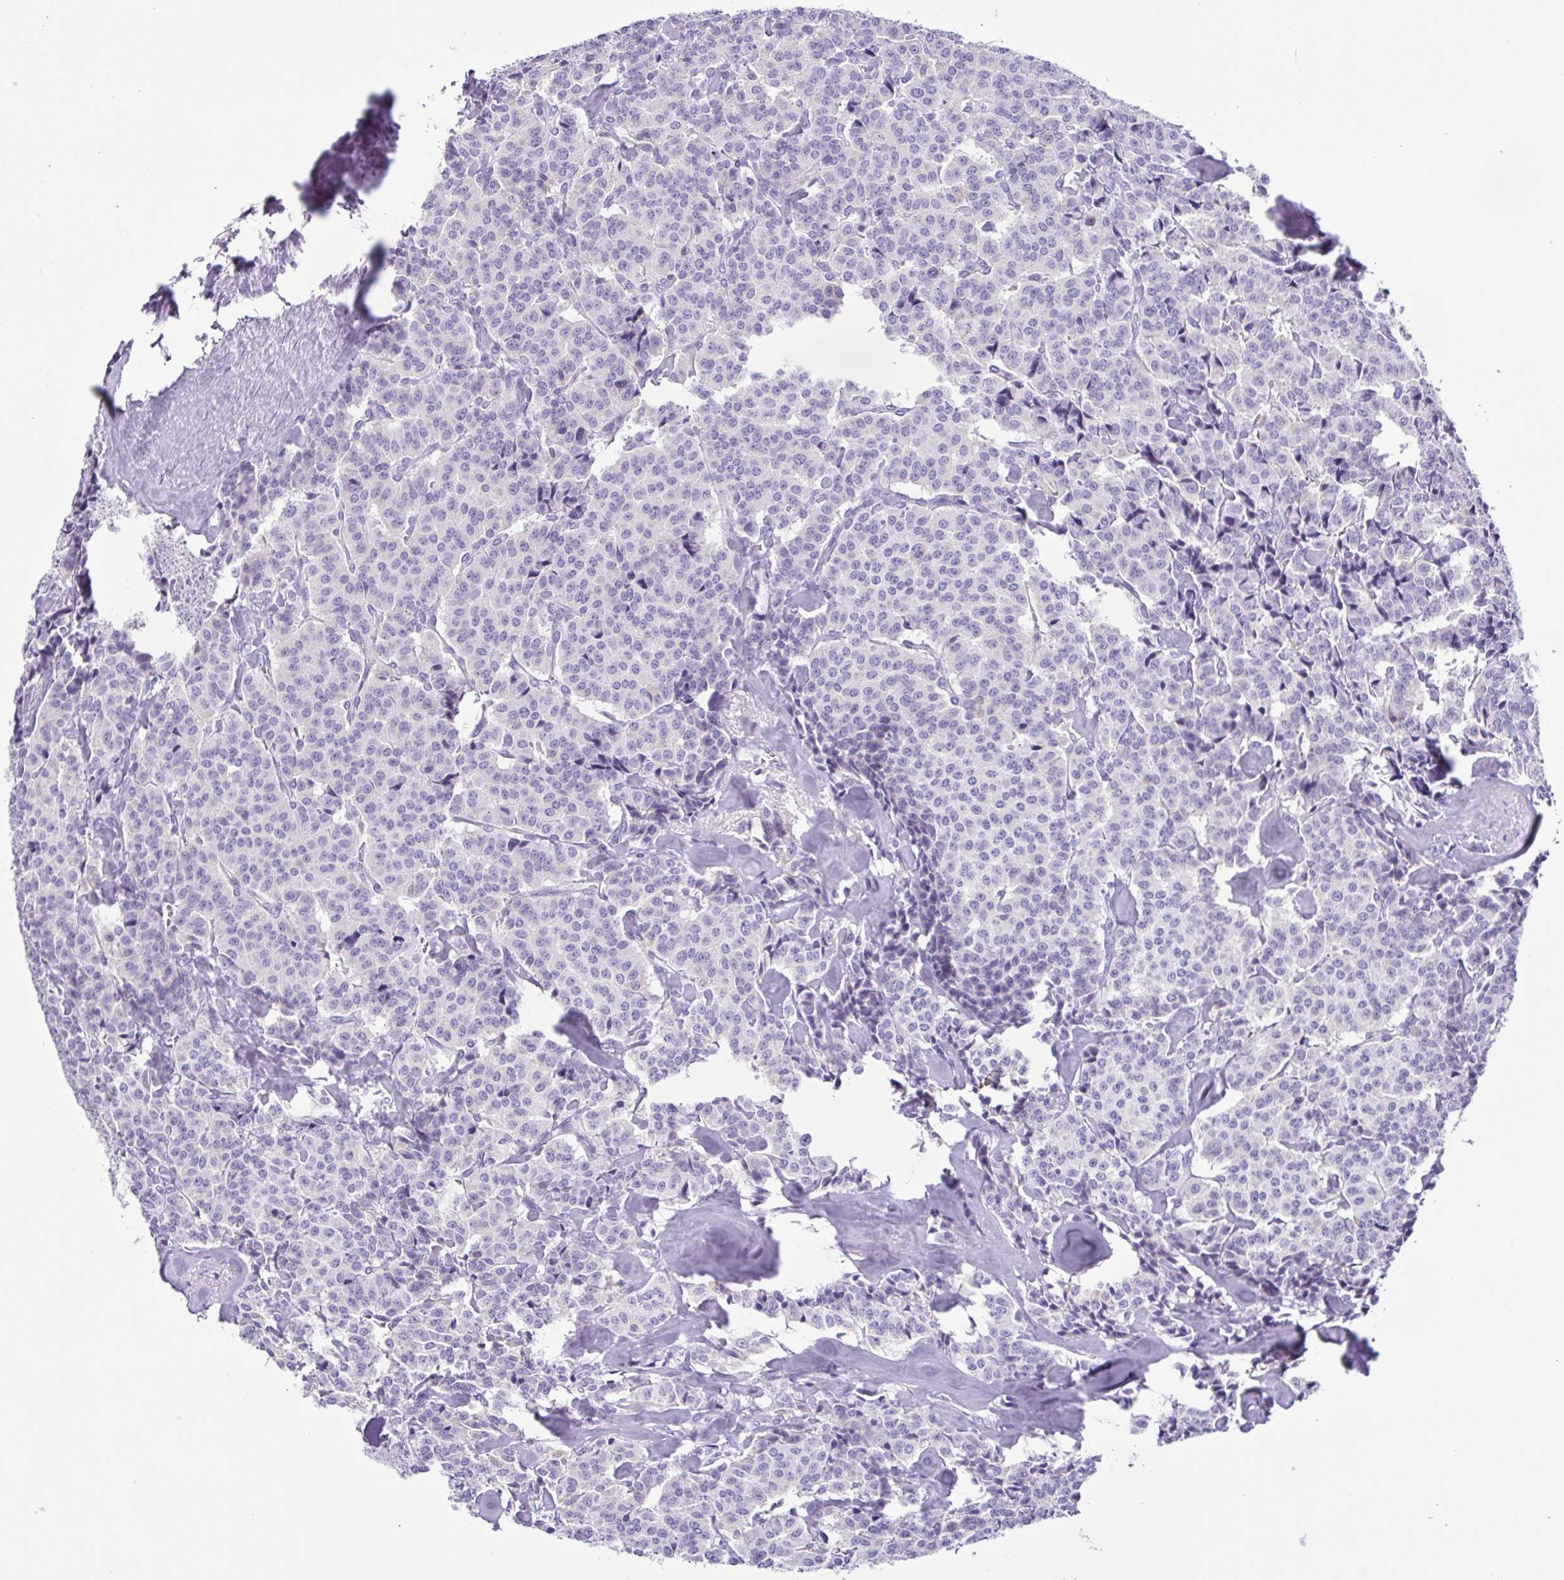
{"staining": {"intensity": "negative", "quantity": "none", "location": "none"}, "tissue": "carcinoid", "cell_type": "Tumor cells", "image_type": "cancer", "snomed": [{"axis": "morphology", "description": "Normal tissue, NOS"}, {"axis": "morphology", "description": "Carcinoid, malignant, NOS"}, {"axis": "topography", "description": "Lung"}], "caption": "Malignant carcinoid was stained to show a protein in brown. There is no significant positivity in tumor cells.", "gene": "CD72", "patient": {"sex": "female", "age": 46}}